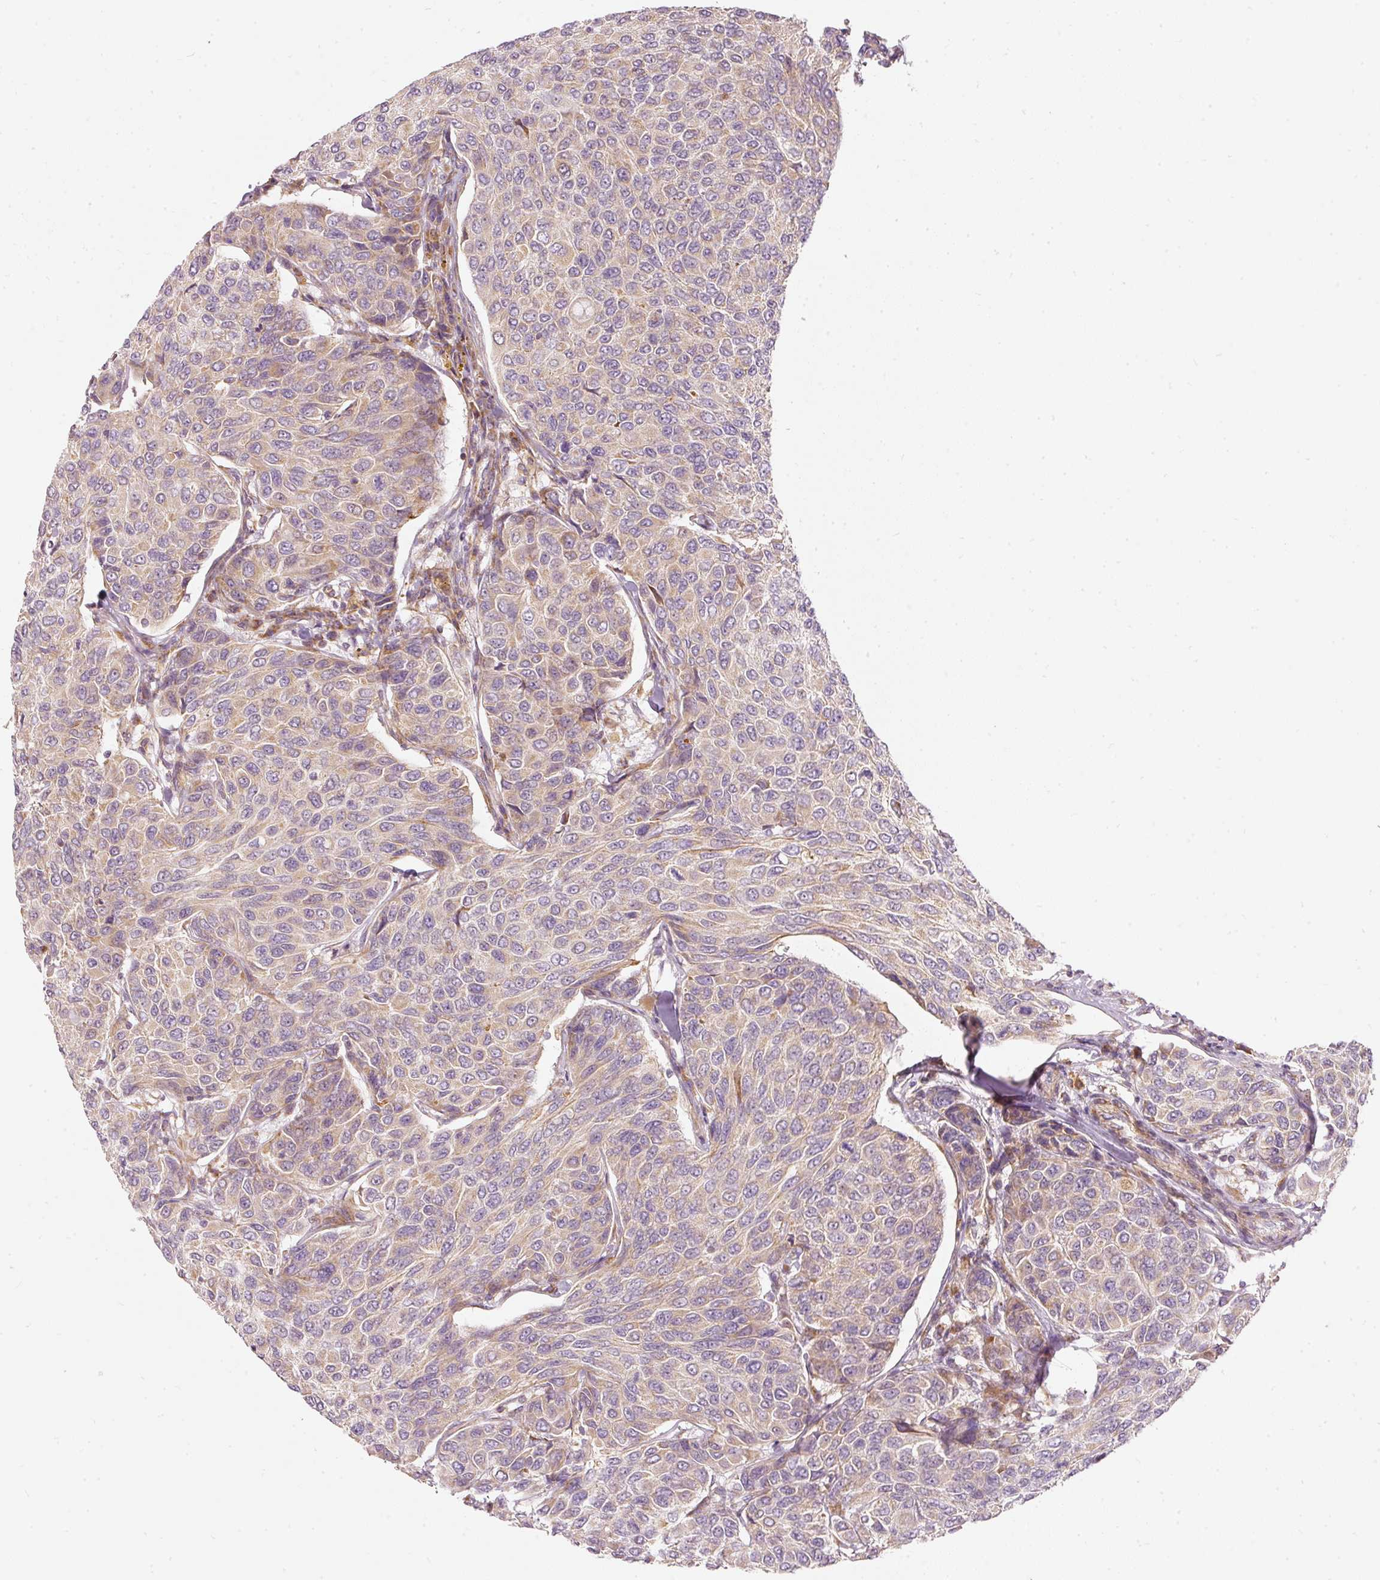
{"staining": {"intensity": "weak", "quantity": "25%-75%", "location": "cytoplasmic/membranous"}, "tissue": "breast cancer", "cell_type": "Tumor cells", "image_type": "cancer", "snomed": [{"axis": "morphology", "description": "Duct carcinoma"}, {"axis": "topography", "description": "Breast"}], "caption": "A histopathology image showing weak cytoplasmic/membranous staining in approximately 25%-75% of tumor cells in breast cancer (infiltrating ductal carcinoma), as visualized by brown immunohistochemical staining.", "gene": "SNAPC5", "patient": {"sex": "female", "age": 55}}